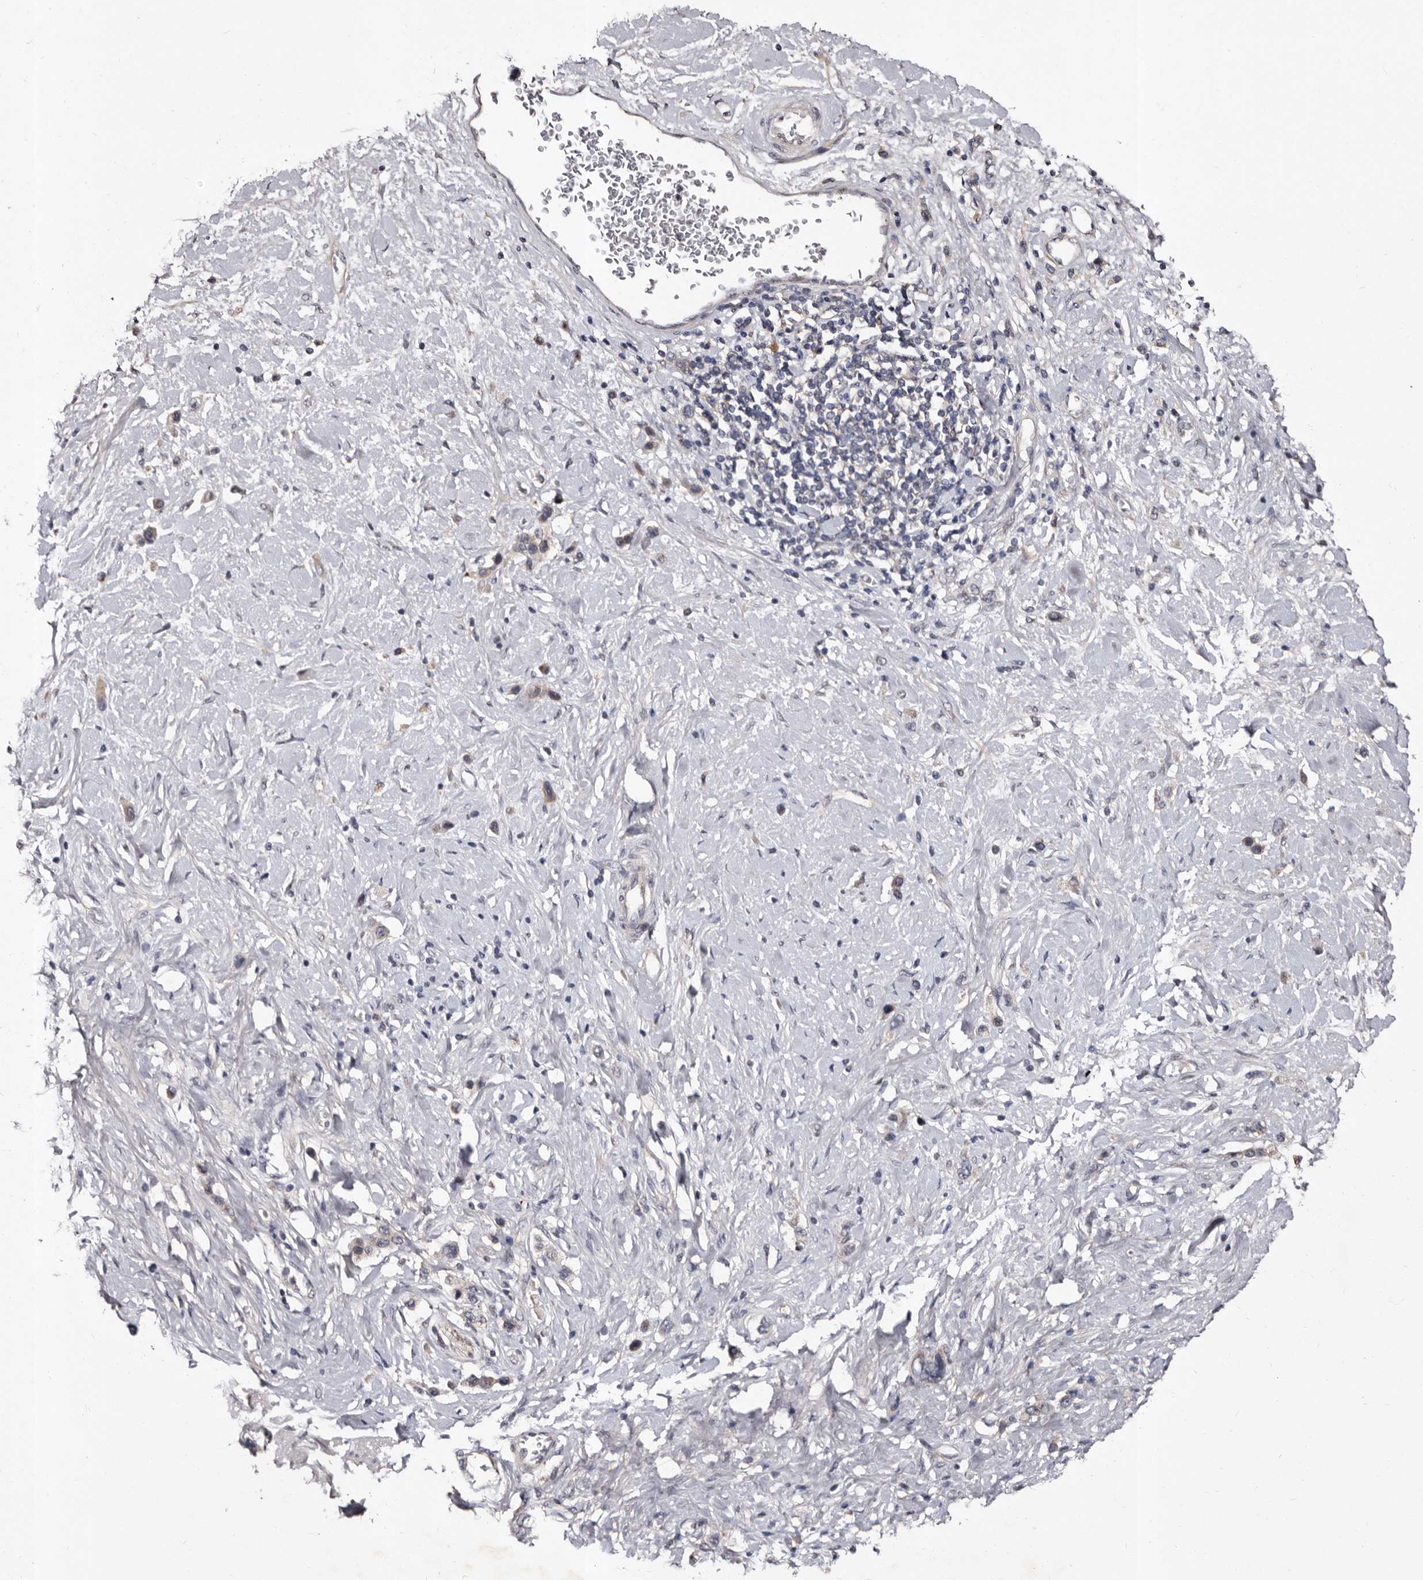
{"staining": {"intensity": "weak", "quantity": "<25%", "location": "cytoplasmic/membranous"}, "tissue": "stomach cancer", "cell_type": "Tumor cells", "image_type": "cancer", "snomed": [{"axis": "morphology", "description": "Adenocarcinoma, NOS"}, {"axis": "topography", "description": "Stomach"}], "caption": "IHC of stomach cancer displays no positivity in tumor cells.", "gene": "FAM91A1", "patient": {"sex": "female", "age": 65}}